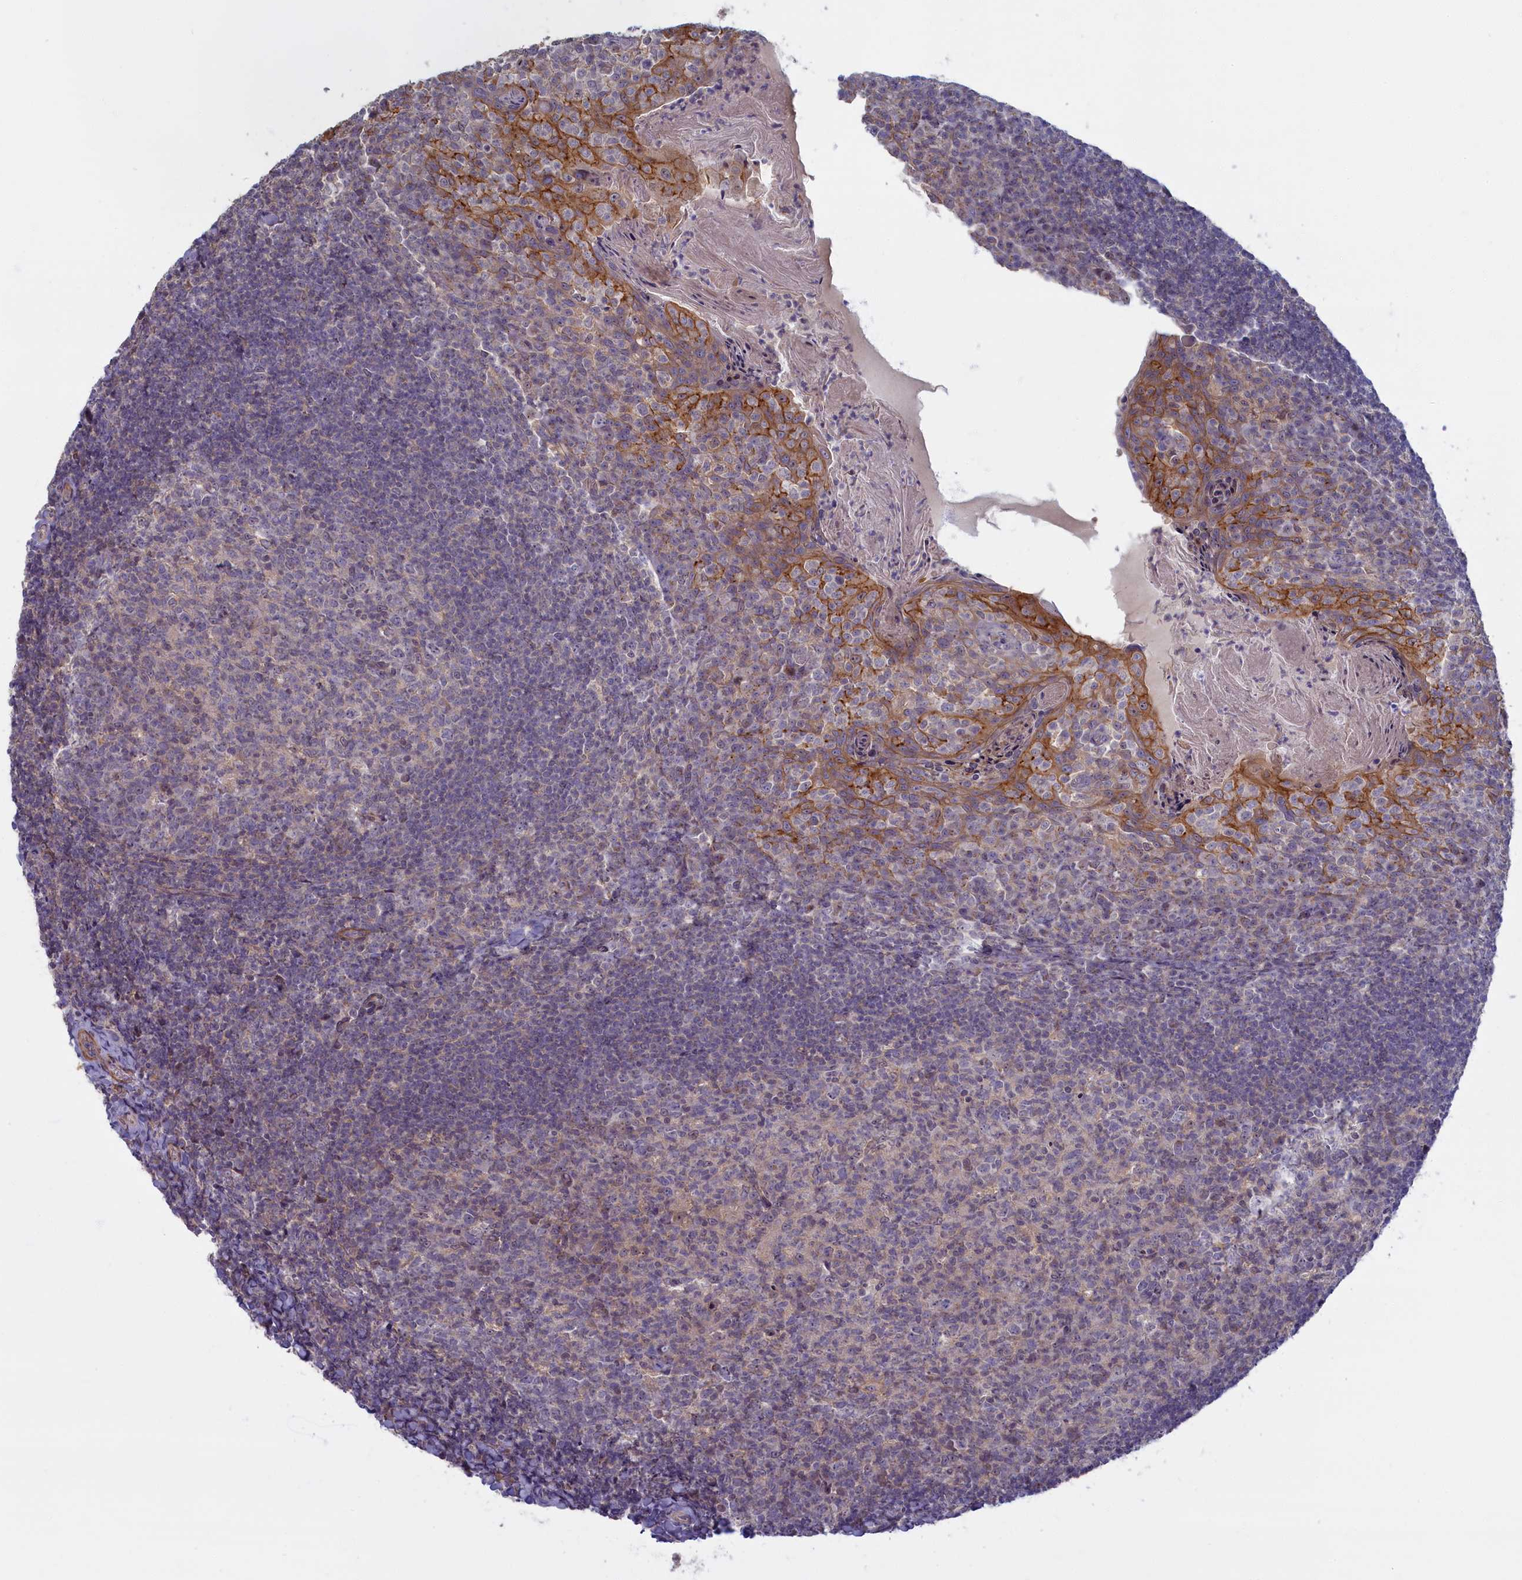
{"staining": {"intensity": "negative", "quantity": "none", "location": "none"}, "tissue": "tonsil", "cell_type": "Germinal center cells", "image_type": "normal", "snomed": [{"axis": "morphology", "description": "Normal tissue, NOS"}, {"axis": "topography", "description": "Tonsil"}], "caption": "Germinal center cells are negative for brown protein staining in benign tonsil. The staining is performed using DAB brown chromogen with nuclei counter-stained in using hematoxylin.", "gene": "TRPM4", "patient": {"sex": "female", "age": 10}}